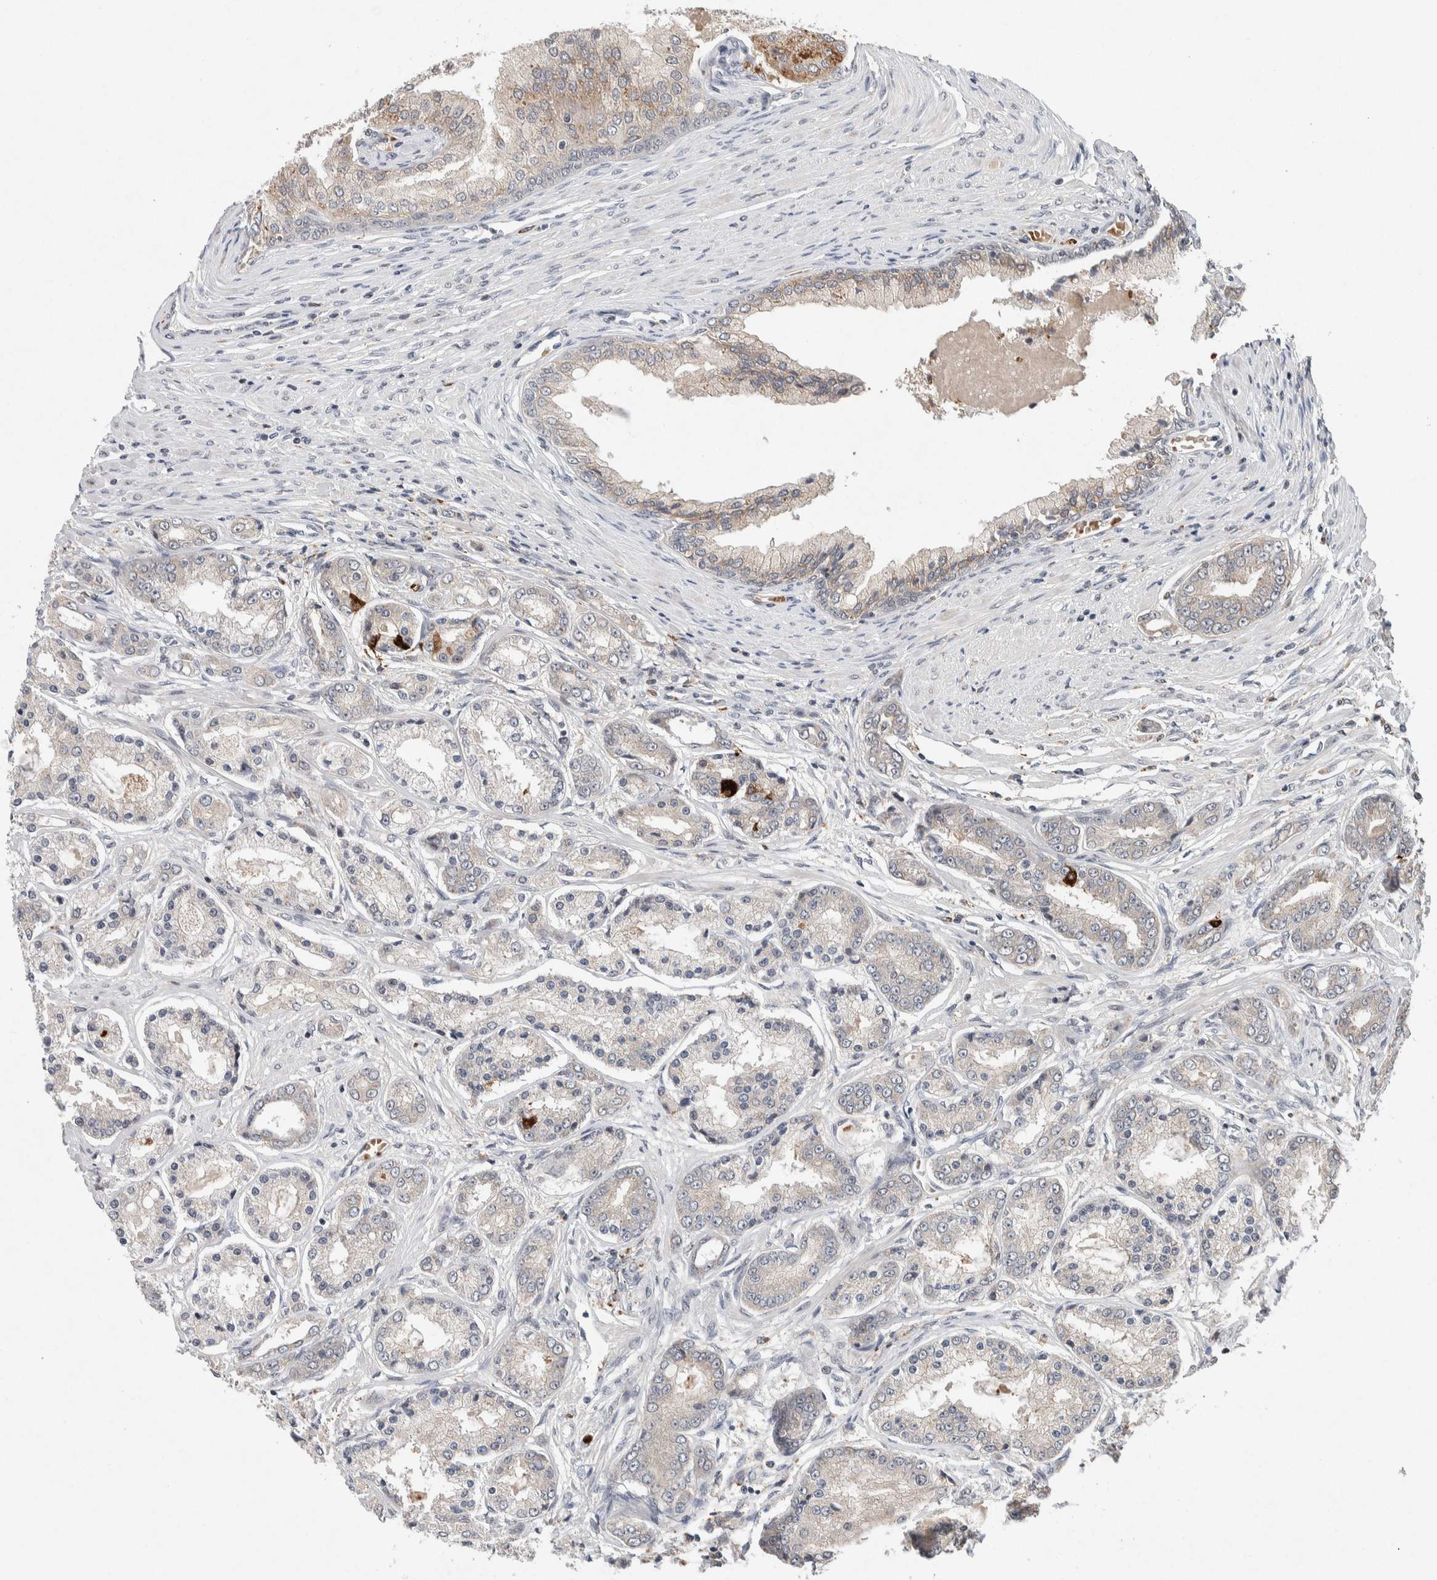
{"staining": {"intensity": "negative", "quantity": "none", "location": "none"}, "tissue": "prostate cancer", "cell_type": "Tumor cells", "image_type": "cancer", "snomed": [{"axis": "morphology", "description": "Adenocarcinoma, High grade"}, {"axis": "topography", "description": "Prostate"}], "caption": "This is an IHC image of prostate cancer. There is no staining in tumor cells.", "gene": "KCNK1", "patient": {"sex": "male", "age": 59}}